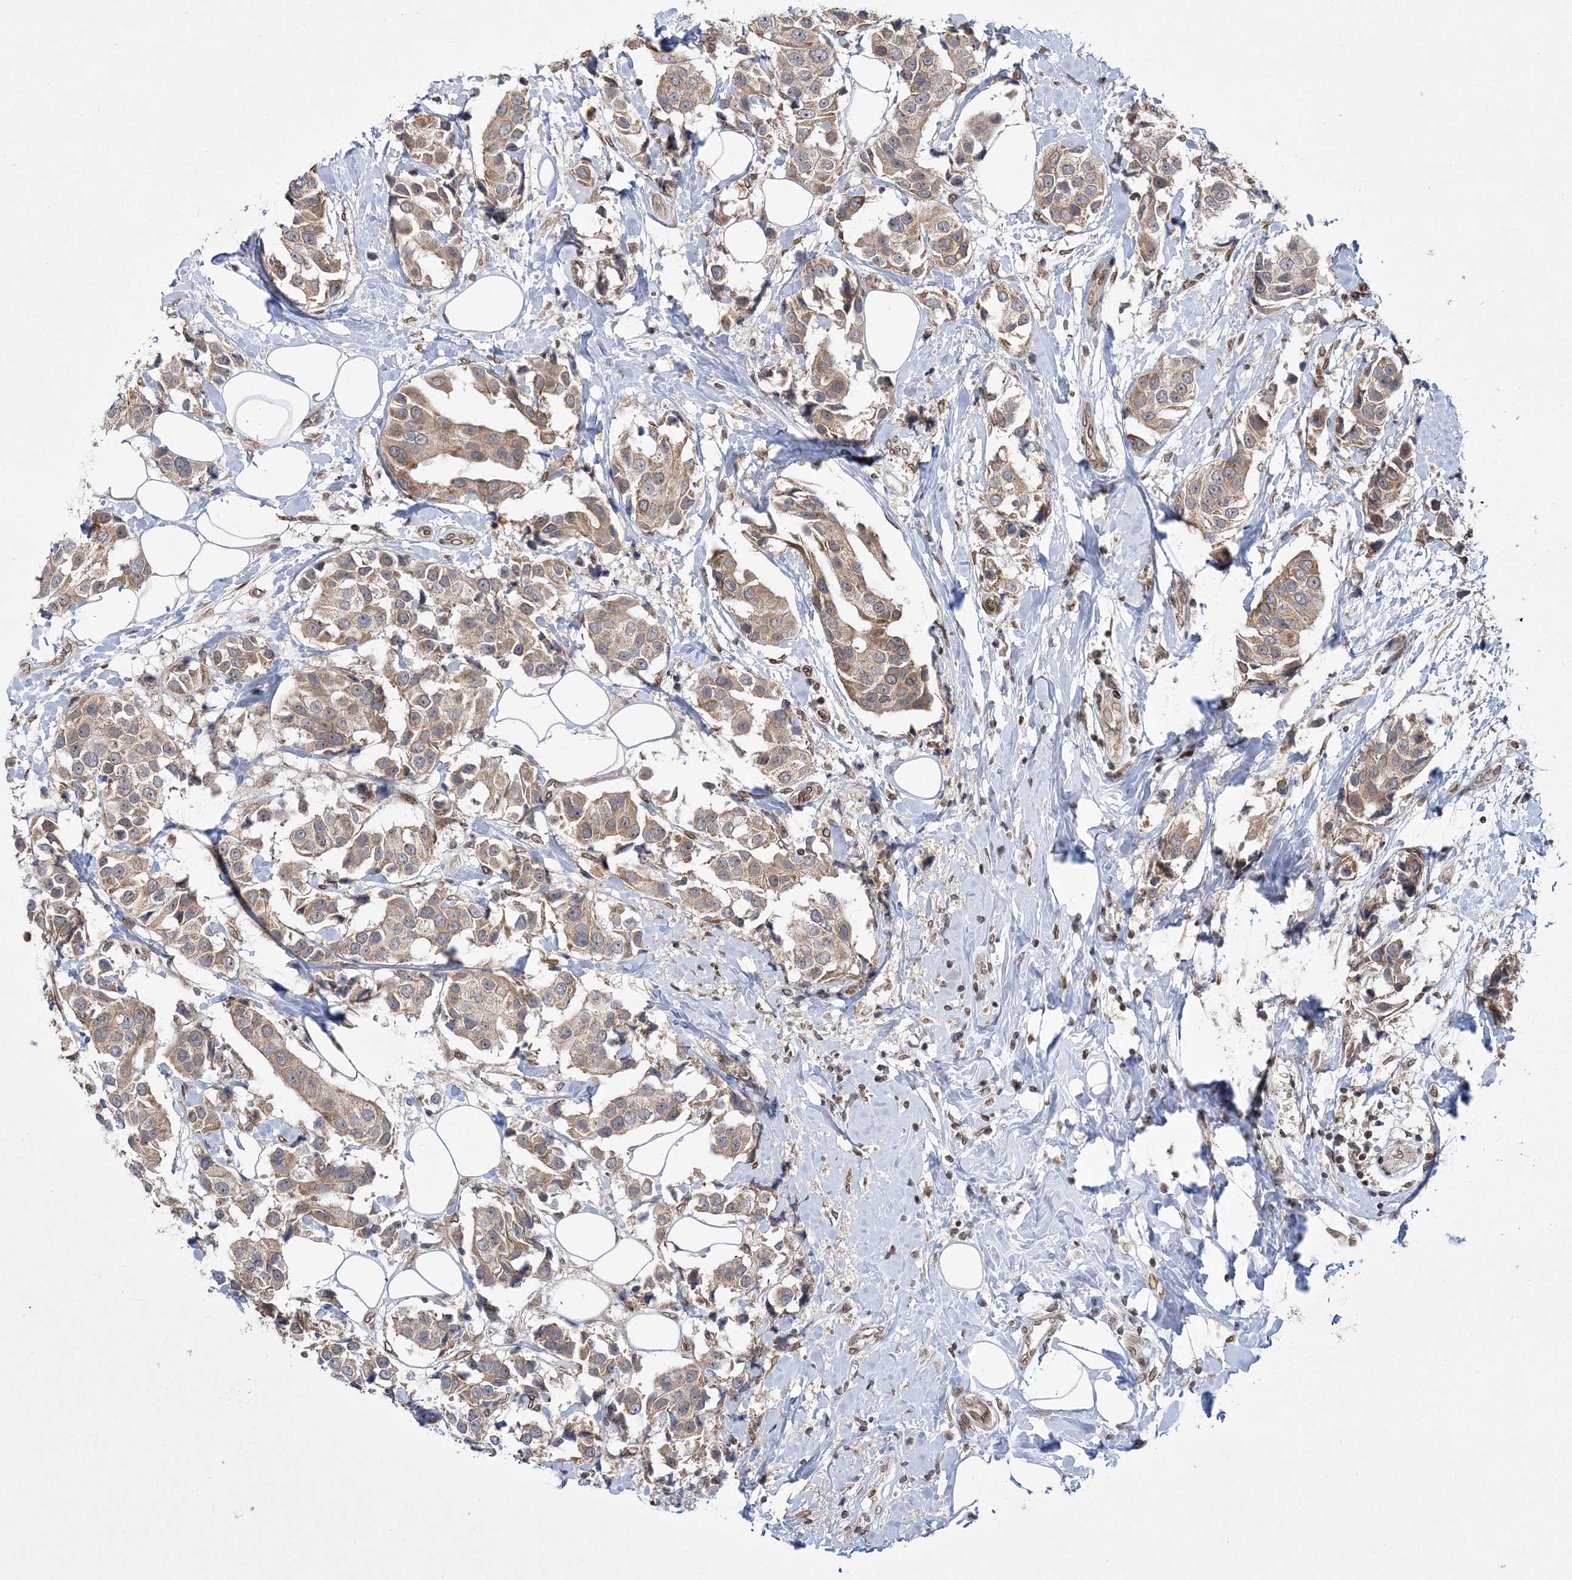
{"staining": {"intensity": "weak", "quantity": ">75%", "location": "cytoplasmic/membranous"}, "tissue": "breast cancer", "cell_type": "Tumor cells", "image_type": "cancer", "snomed": [{"axis": "morphology", "description": "Normal tissue, NOS"}, {"axis": "morphology", "description": "Duct carcinoma"}, {"axis": "topography", "description": "Breast"}], "caption": "Immunohistochemical staining of human infiltrating ductal carcinoma (breast) shows low levels of weak cytoplasmic/membranous positivity in about >75% of tumor cells. (DAB (3,3'-diaminobenzidine) IHC with brightfield microscopy, high magnification).", "gene": "DNAJC27", "patient": {"sex": "female", "age": 39}}